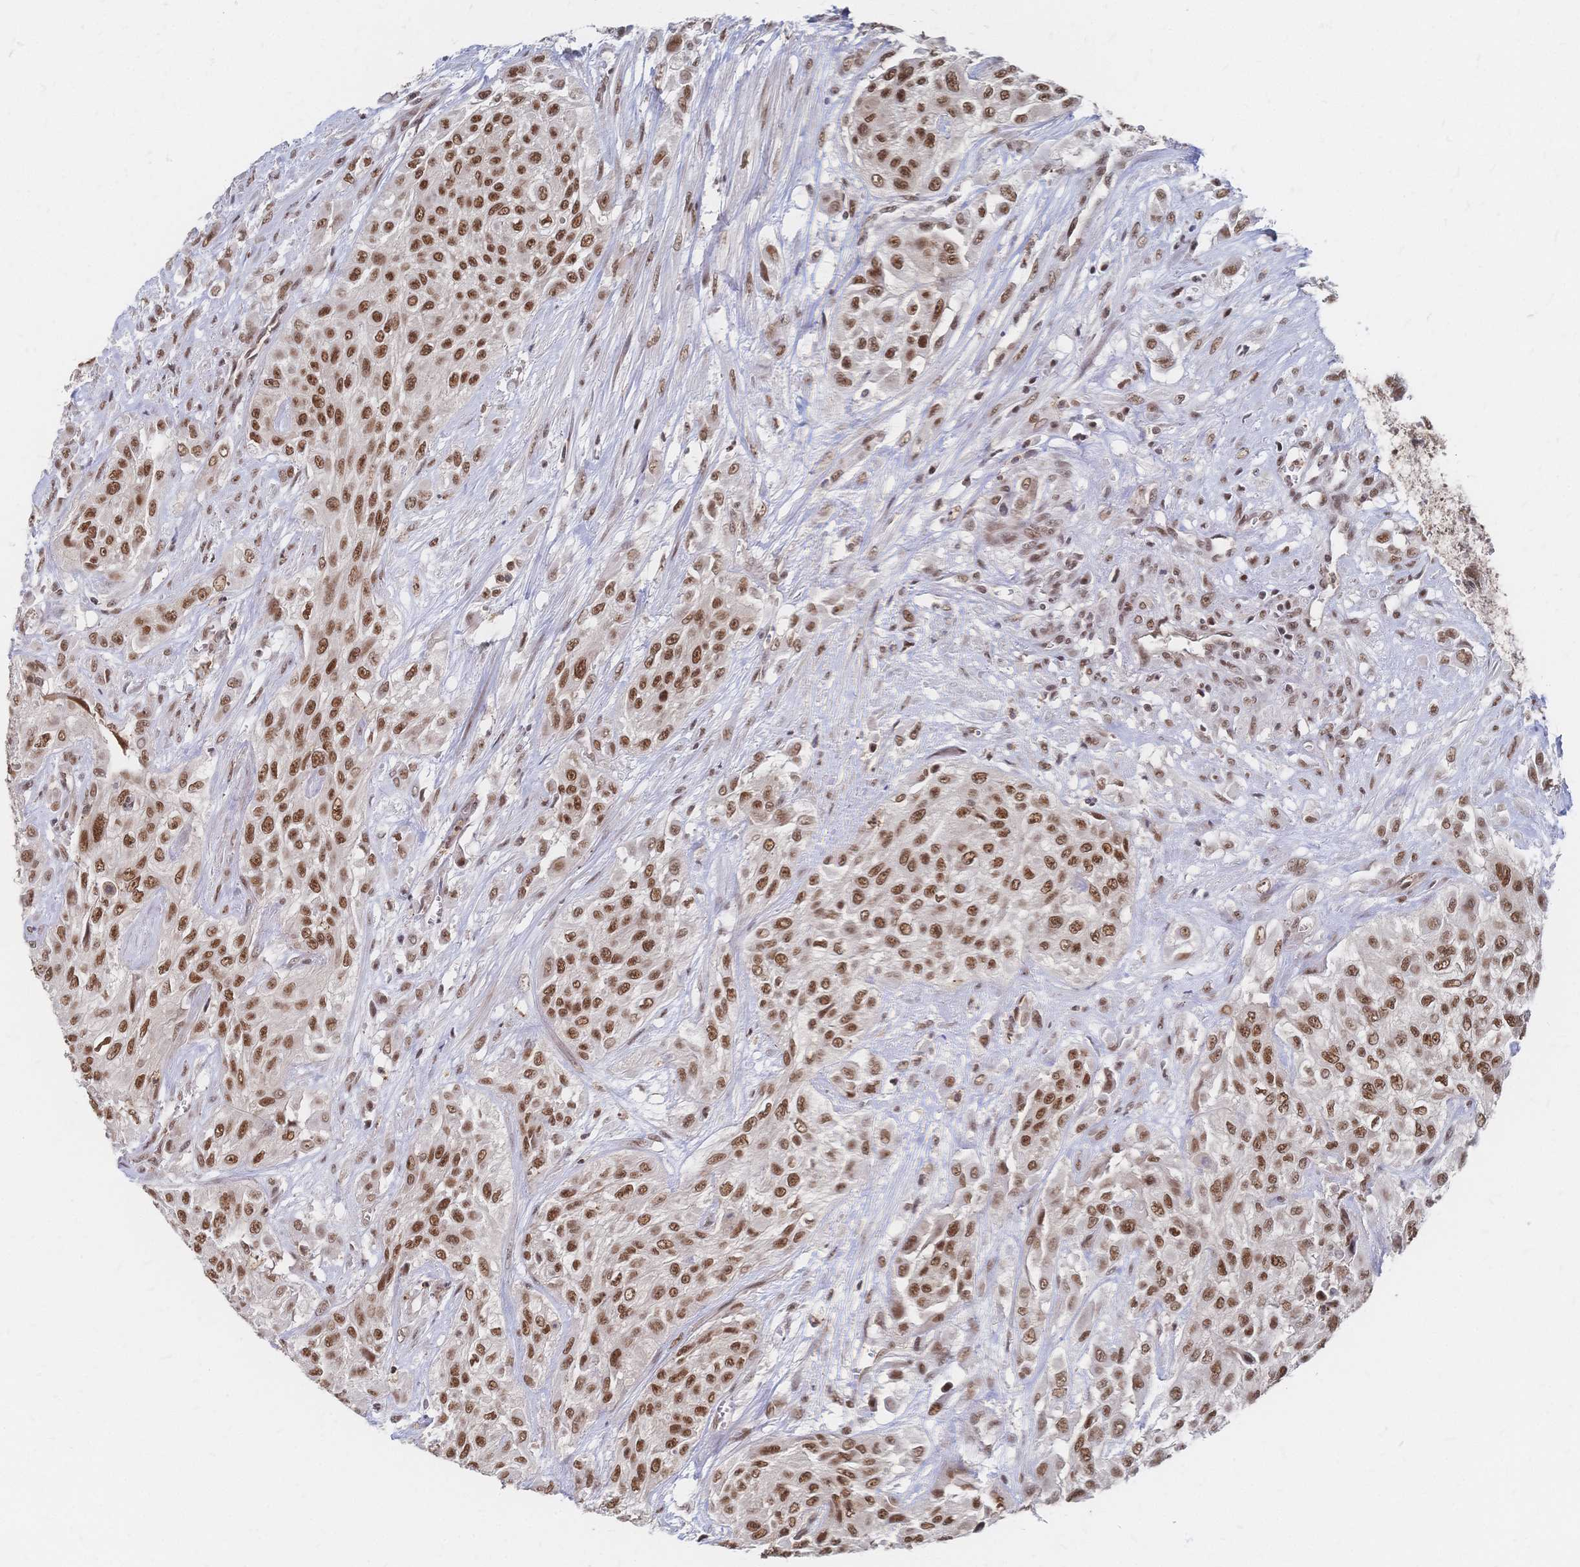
{"staining": {"intensity": "moderate", "quantity": ">75%", "location": "nuclear"}, "tissue": "urothelial cancer", "cell_type": "Tumor cells", "image_type": "cancer", "snomed": [{"axis": "morphology", "description": "Urothelial carcinoma, High grade"}, {"axis": "topography", "description": "Urinary bladder"}], "caption": "There is medium levels of moderate nuclear expression in tumor cells of urothelial cancer, as demonstrated by immunohistochemical staining (brown color).", "gene": "NELFA", "patient": {"sex": "male", "age": 57}}